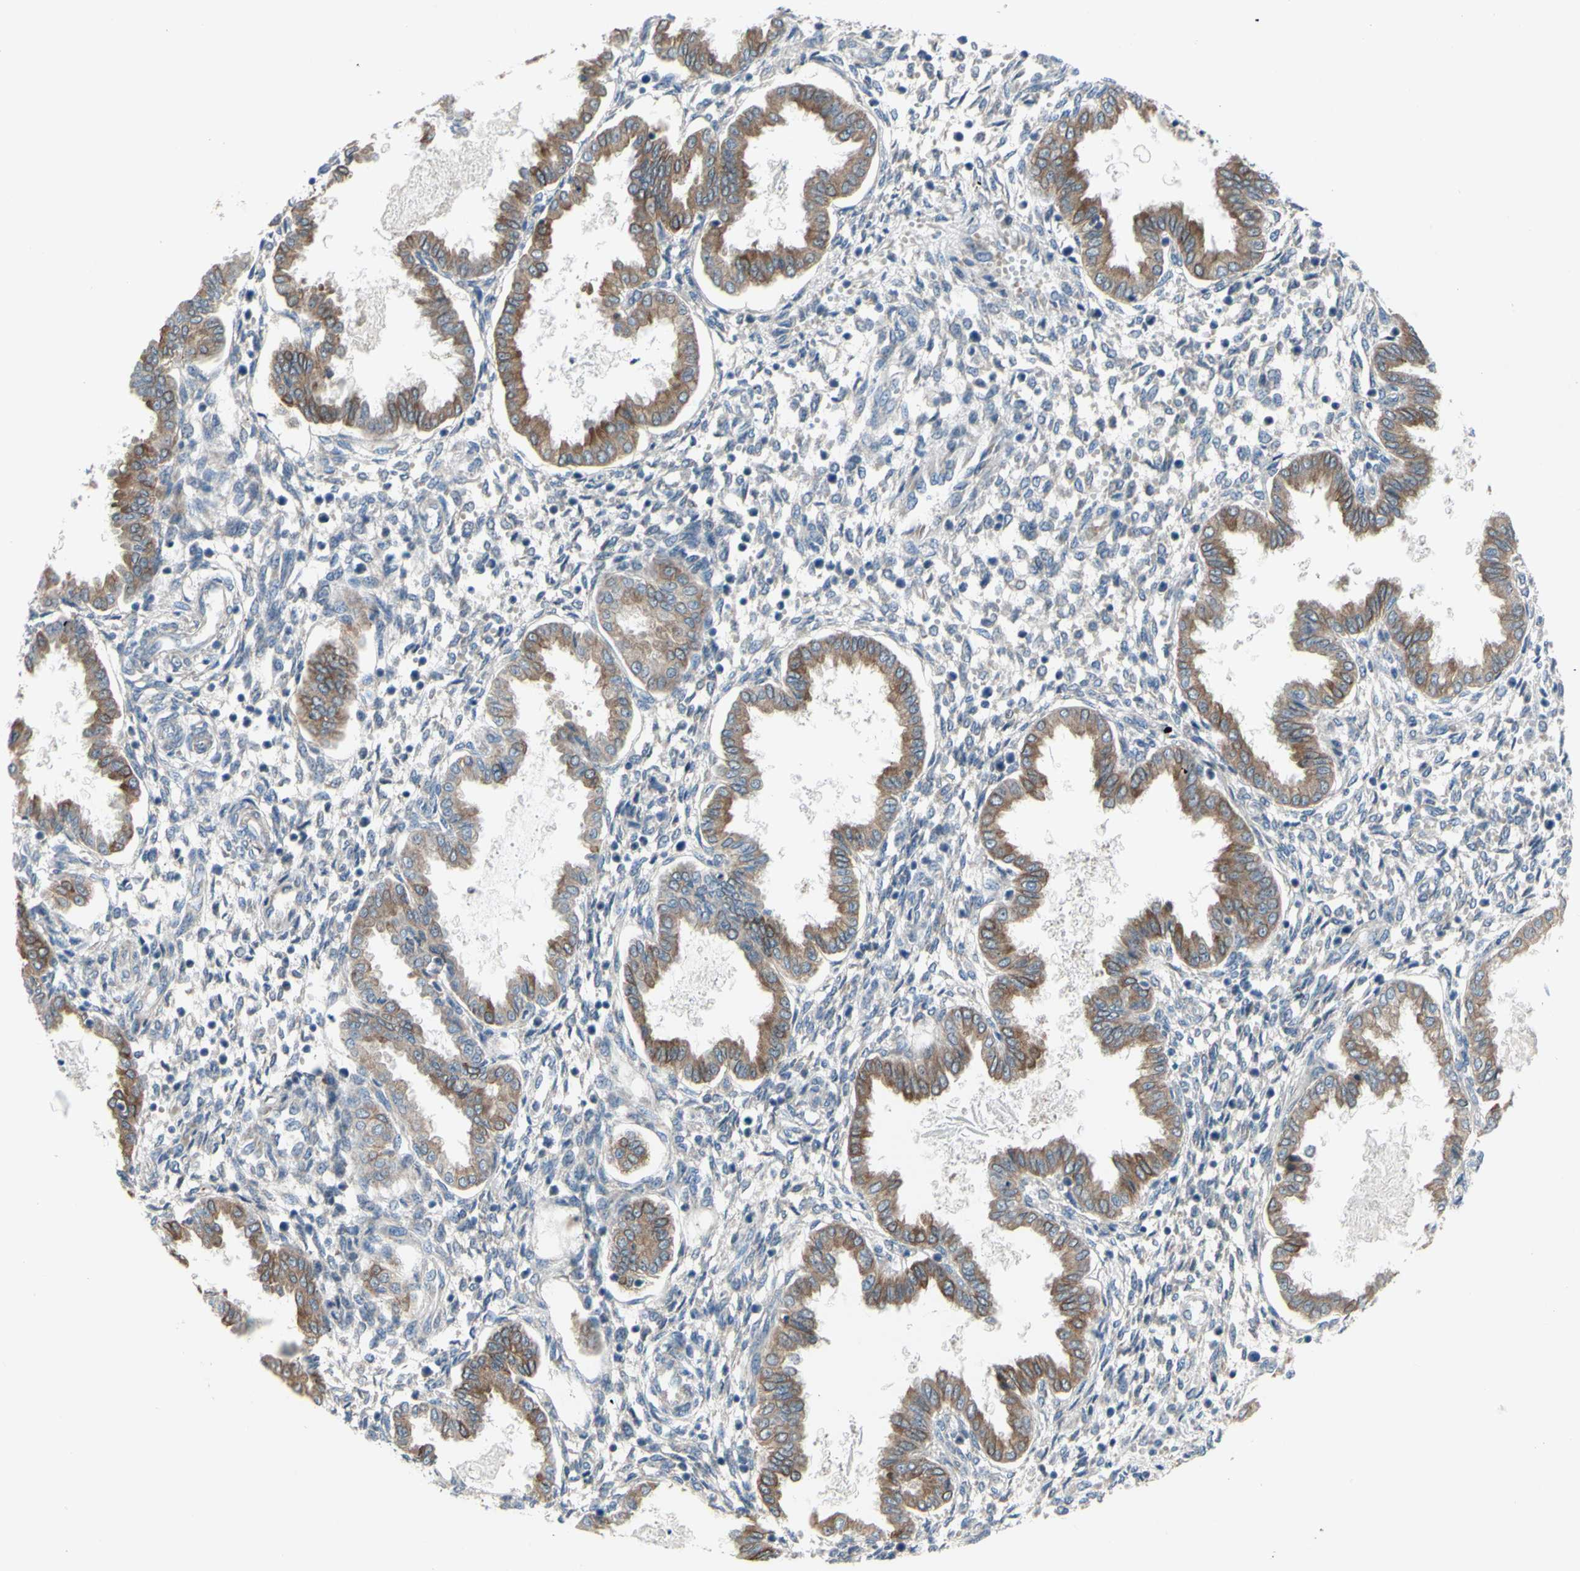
{"staining": {"intensity": "weak", "quantity": "<25%", "location": "cytoplasmic/membranous"}, "tissue": "endometrium", "cell_type": "Cells in endometrial stroma", "image_type": "normal", "snomed": [{"axis": "morphology", "description": "Normal tissue, NOS"}, {"axis": "topography", "description": "Endometrium"}], "caption": "Immunohistochemical staining of normal human endometrium reveals no significant positivity in cells in endometrial stroma. (DAB (3,3'-diaminobenzidine) IHC, high magnification).", "gene": "GRAMD2B", "patient": {"sex": "female", "age": 33}}